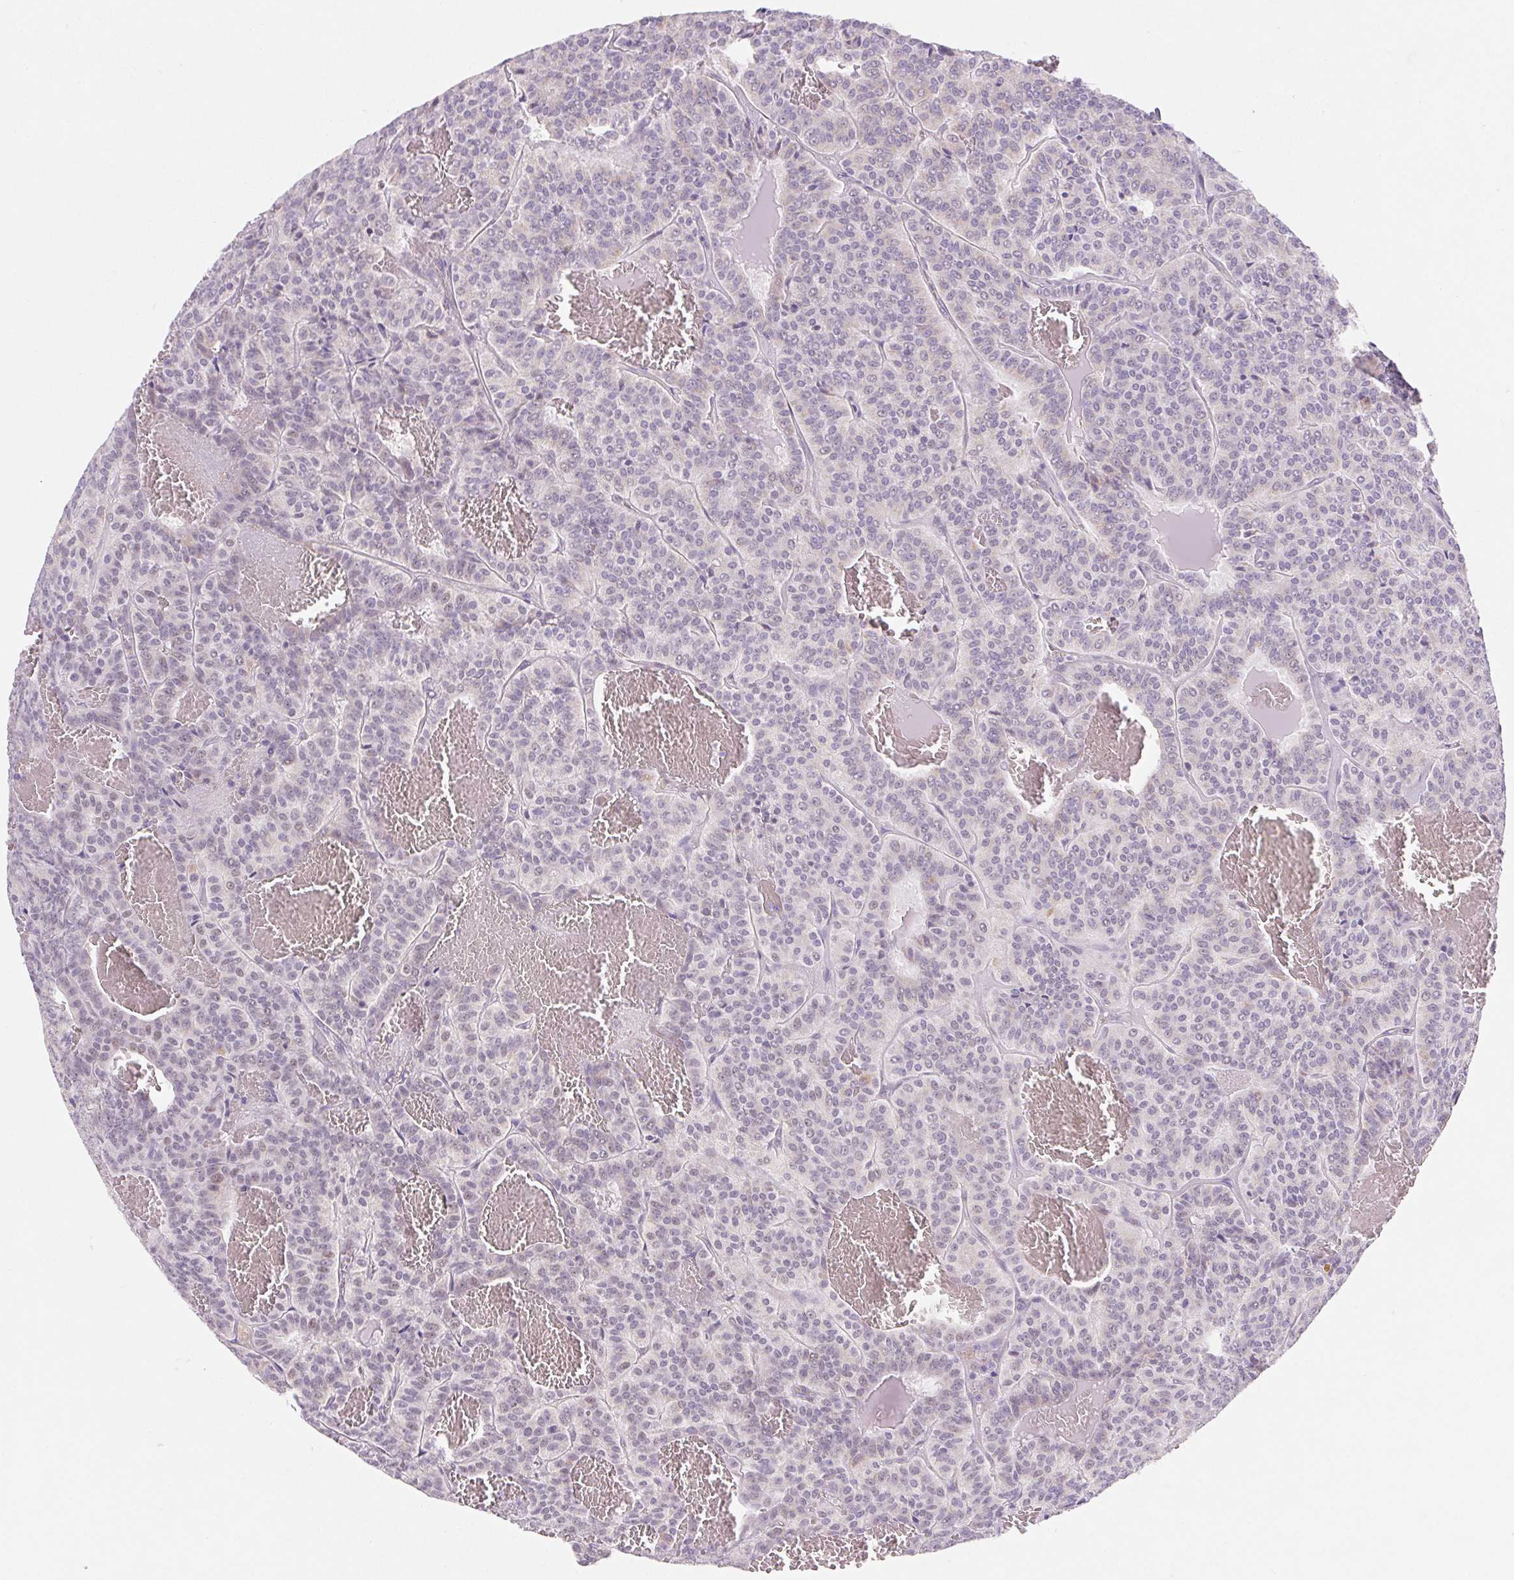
{"staining": {"intensity": "negative", "quantity": "none", "location": "none"}, "tissue": "carcinoid", "cell_type": "Tumor cells", "image_type": "cancer", "snomed": [{"axis": "morphology", "description": "Carcinoid, malignant, NOS"}, {"axis": "topography", "description": "Lung"}], "caption": "Tumor cells are negative for brown protein staining in malignant carcinoid. The staining was performed using DAB to visualize the protein expression in brown, while the nuclei were stained in blue with hematoxylin (Magnification: 20x).", "gene": "DPPA5", "patient": {"sex": "male", "age": 70}}